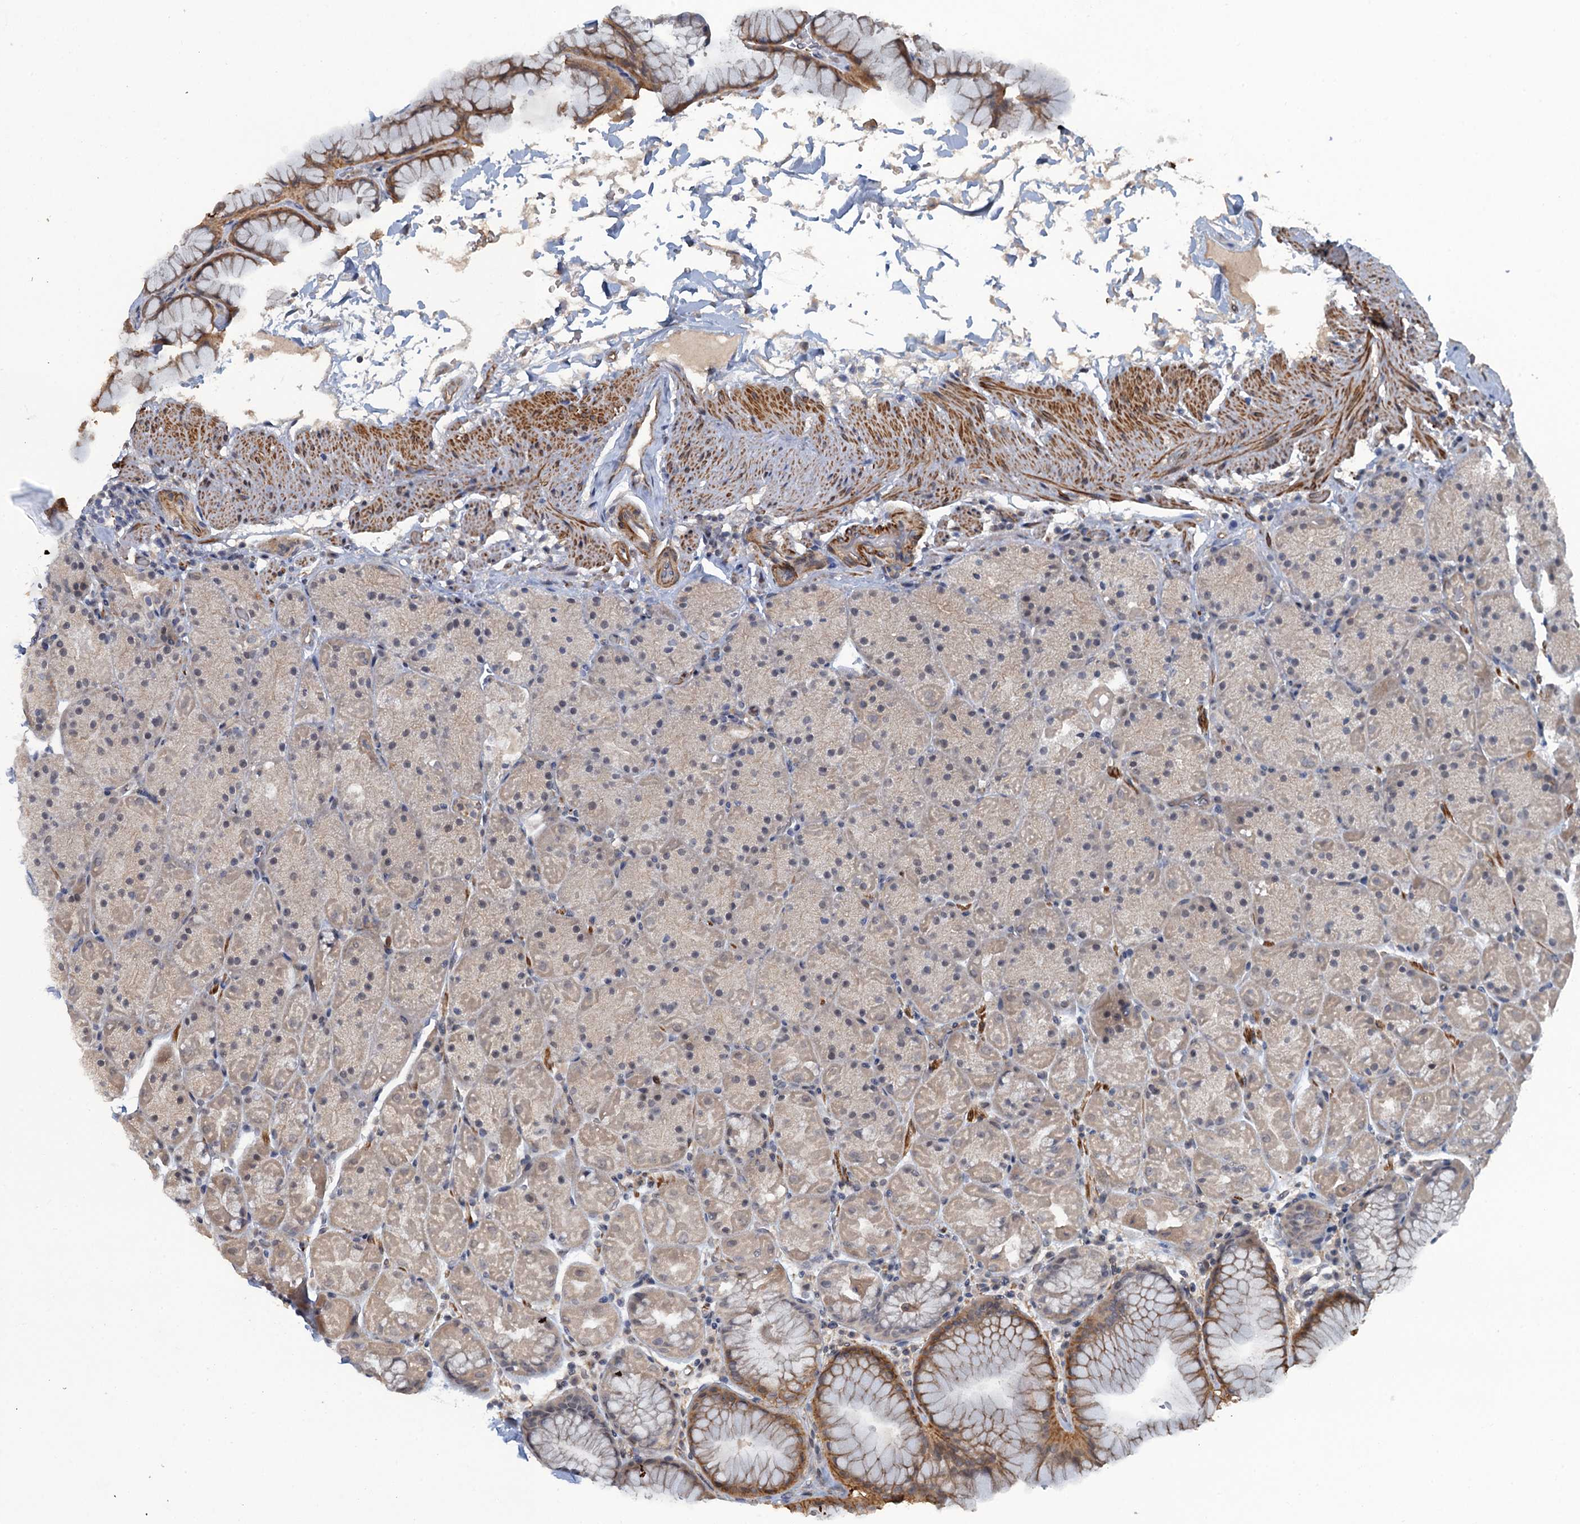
{"staining": {"intensity": "moderate", "quantity": "25%-75%", "location": "cytoplasmic/membranous"}, "tissue": "stomach", "cell_type": "Glandular cells", "image_type": "normal", "snomed": [{"axis": "morphology", "description": "Normal tissue, NOS"}, {"axis": "topography", "description": "Stomach, upper"}, {"axis": "topography", "description": "Stomach, lower"}], "caption": "Immunohistochemical staining of normal stomach shows 25%-75% levels of moderate cytoplasmic/membranous protein positivity in about 25%-75% of glandular cells. The staining was performed using DAB to visualize the protein expression in brown, while the nuclei were stained in blue with hematoxylin (Magnification: 20x).", "gene": "MYO16", "patient": {"sex": "male", "age": 67}}